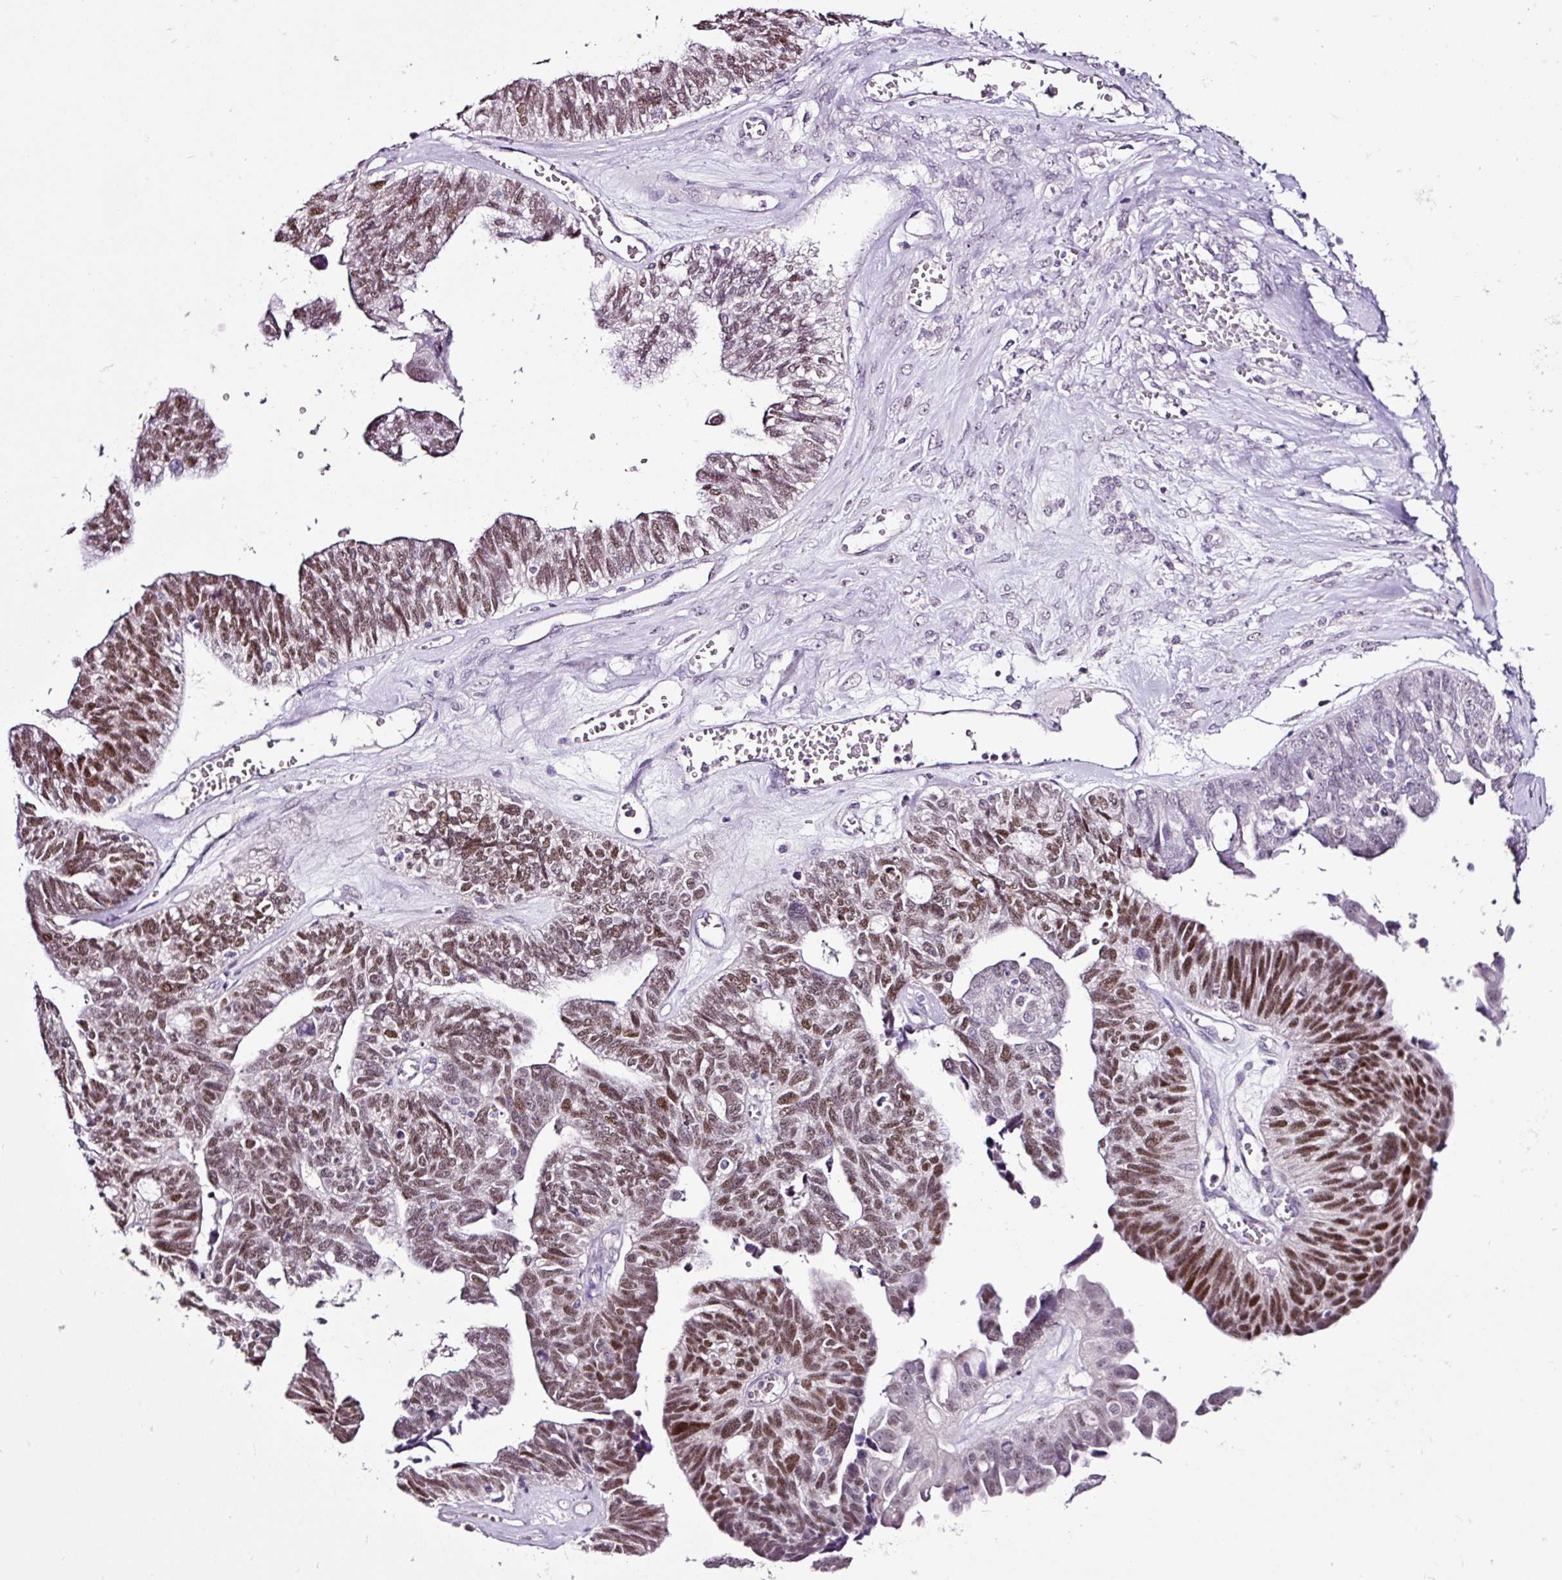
{"staining": {"intensity": "moderate", "quantity": ">75%", "location": "nuclear"}, "tissue": "ovarian cancer", "cell_type": "Tumor cells", "image_type": "cancer", "snomed": [{"axis": "morphology", "description": "Cystadenocarcinoma, serous, NOS"}, {"axis": "topography", "description": "Ovary"}], "caption": "There is medium levels of moderate nuclear staining in tumor cells of ovarian serous cystadenocarcinoma, as demonstrated by immunohistochemical staining (brown color).", "gene": "ESR1", "patient": {"sex": "female", "age": 79}}